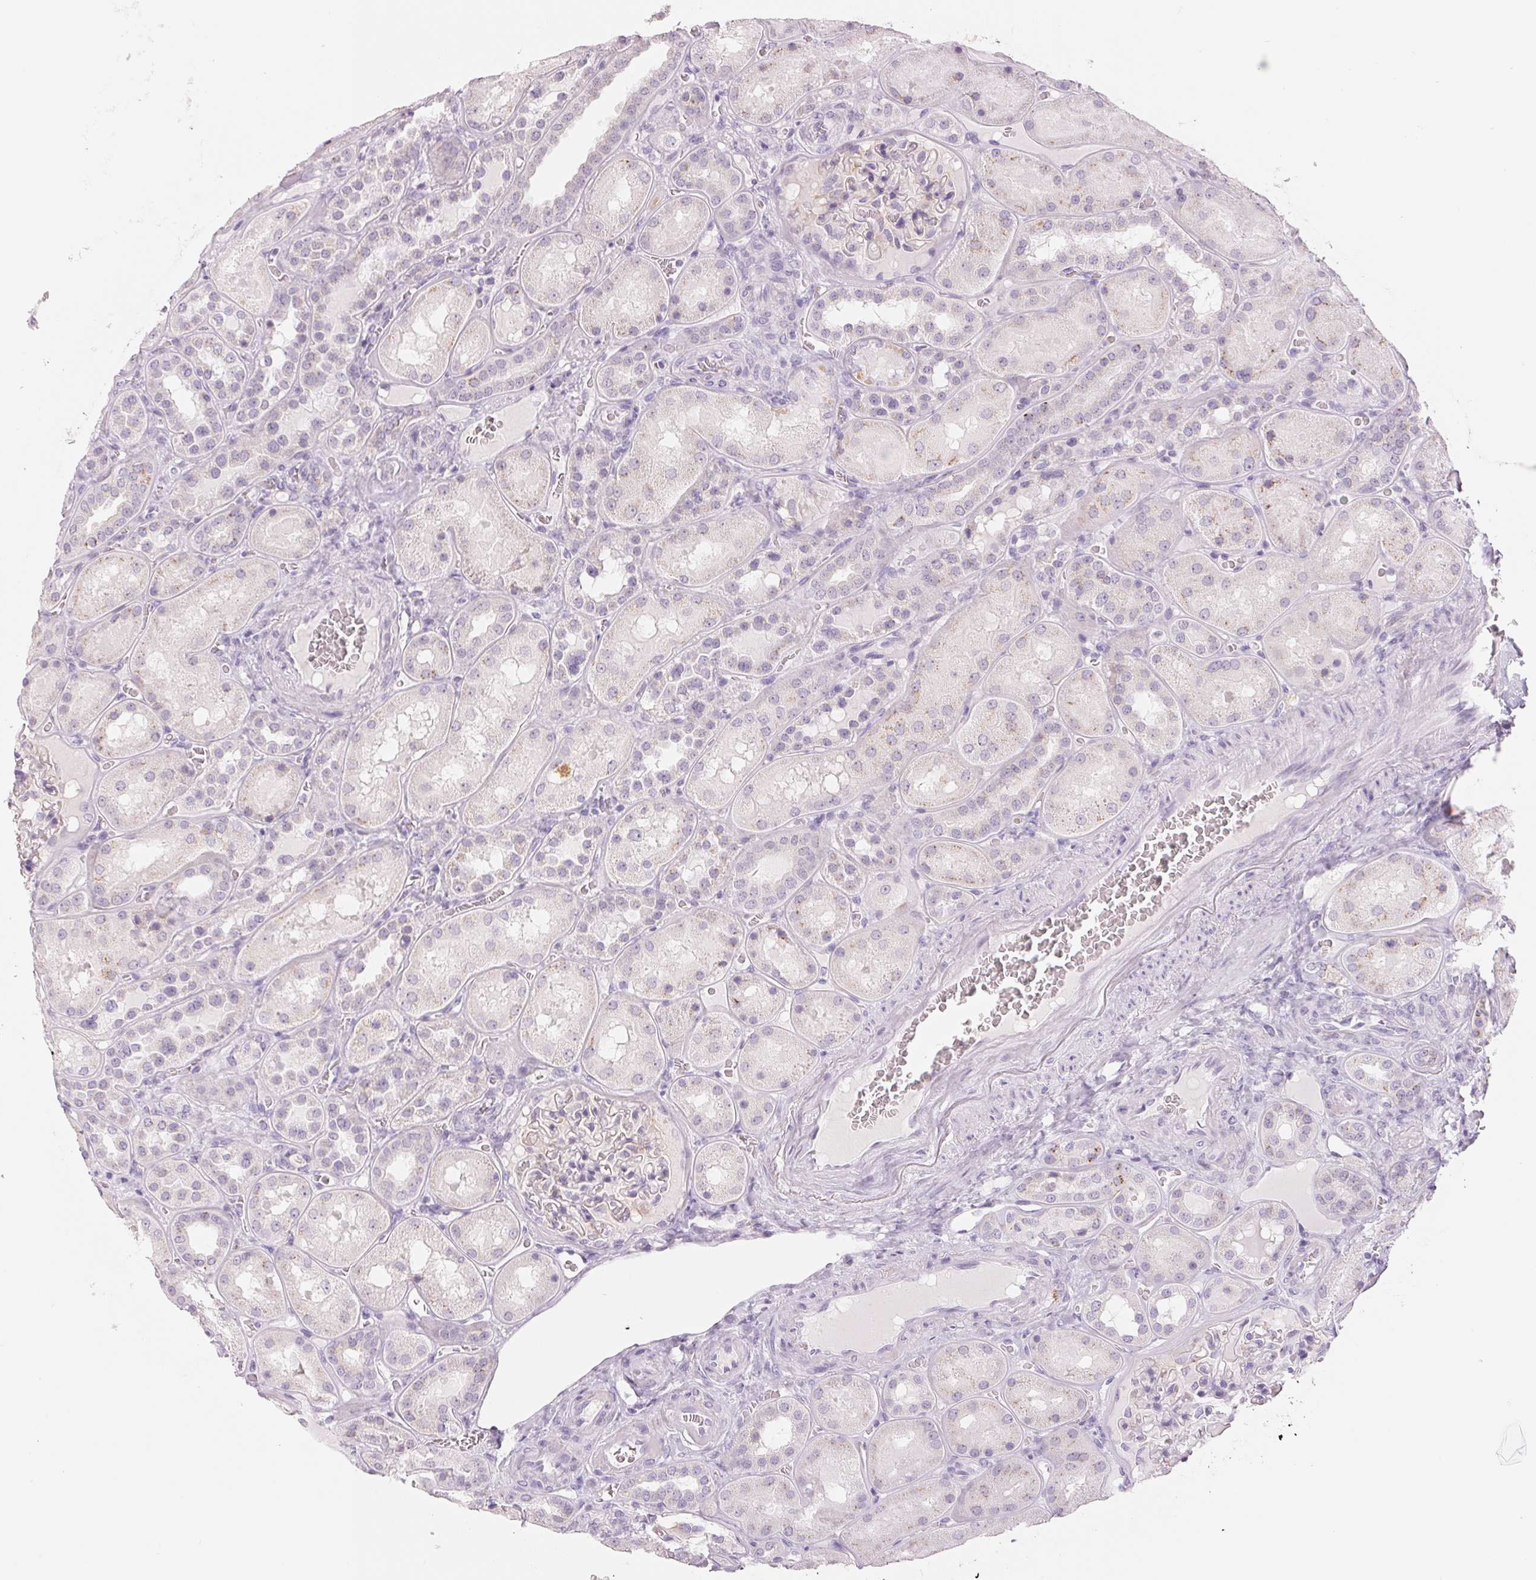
{"staining": {"intensity": "negative", "quantity": "none", "location": "none"}, "tissue": "kidney", "cell_type": "Cells in glomeruli", "image_type": "normal", "snomed": [{"axis": "morphology", "description": "Normal tissue, NOS"}, {"axis": "topography", "description": "Kidney"}], "caption": "IHC of benign human kidney exhibits no positivity in cells in glomeruli. Brightfield microscopy of immunohistochemistry (IHC) stained with DAB (3,3'-diaminobenzidine) (brown) and hematoxylin (blue), captured at high magnification.", "gene": "GALNT7", "patient": {"sex": "male", "age": 73}}